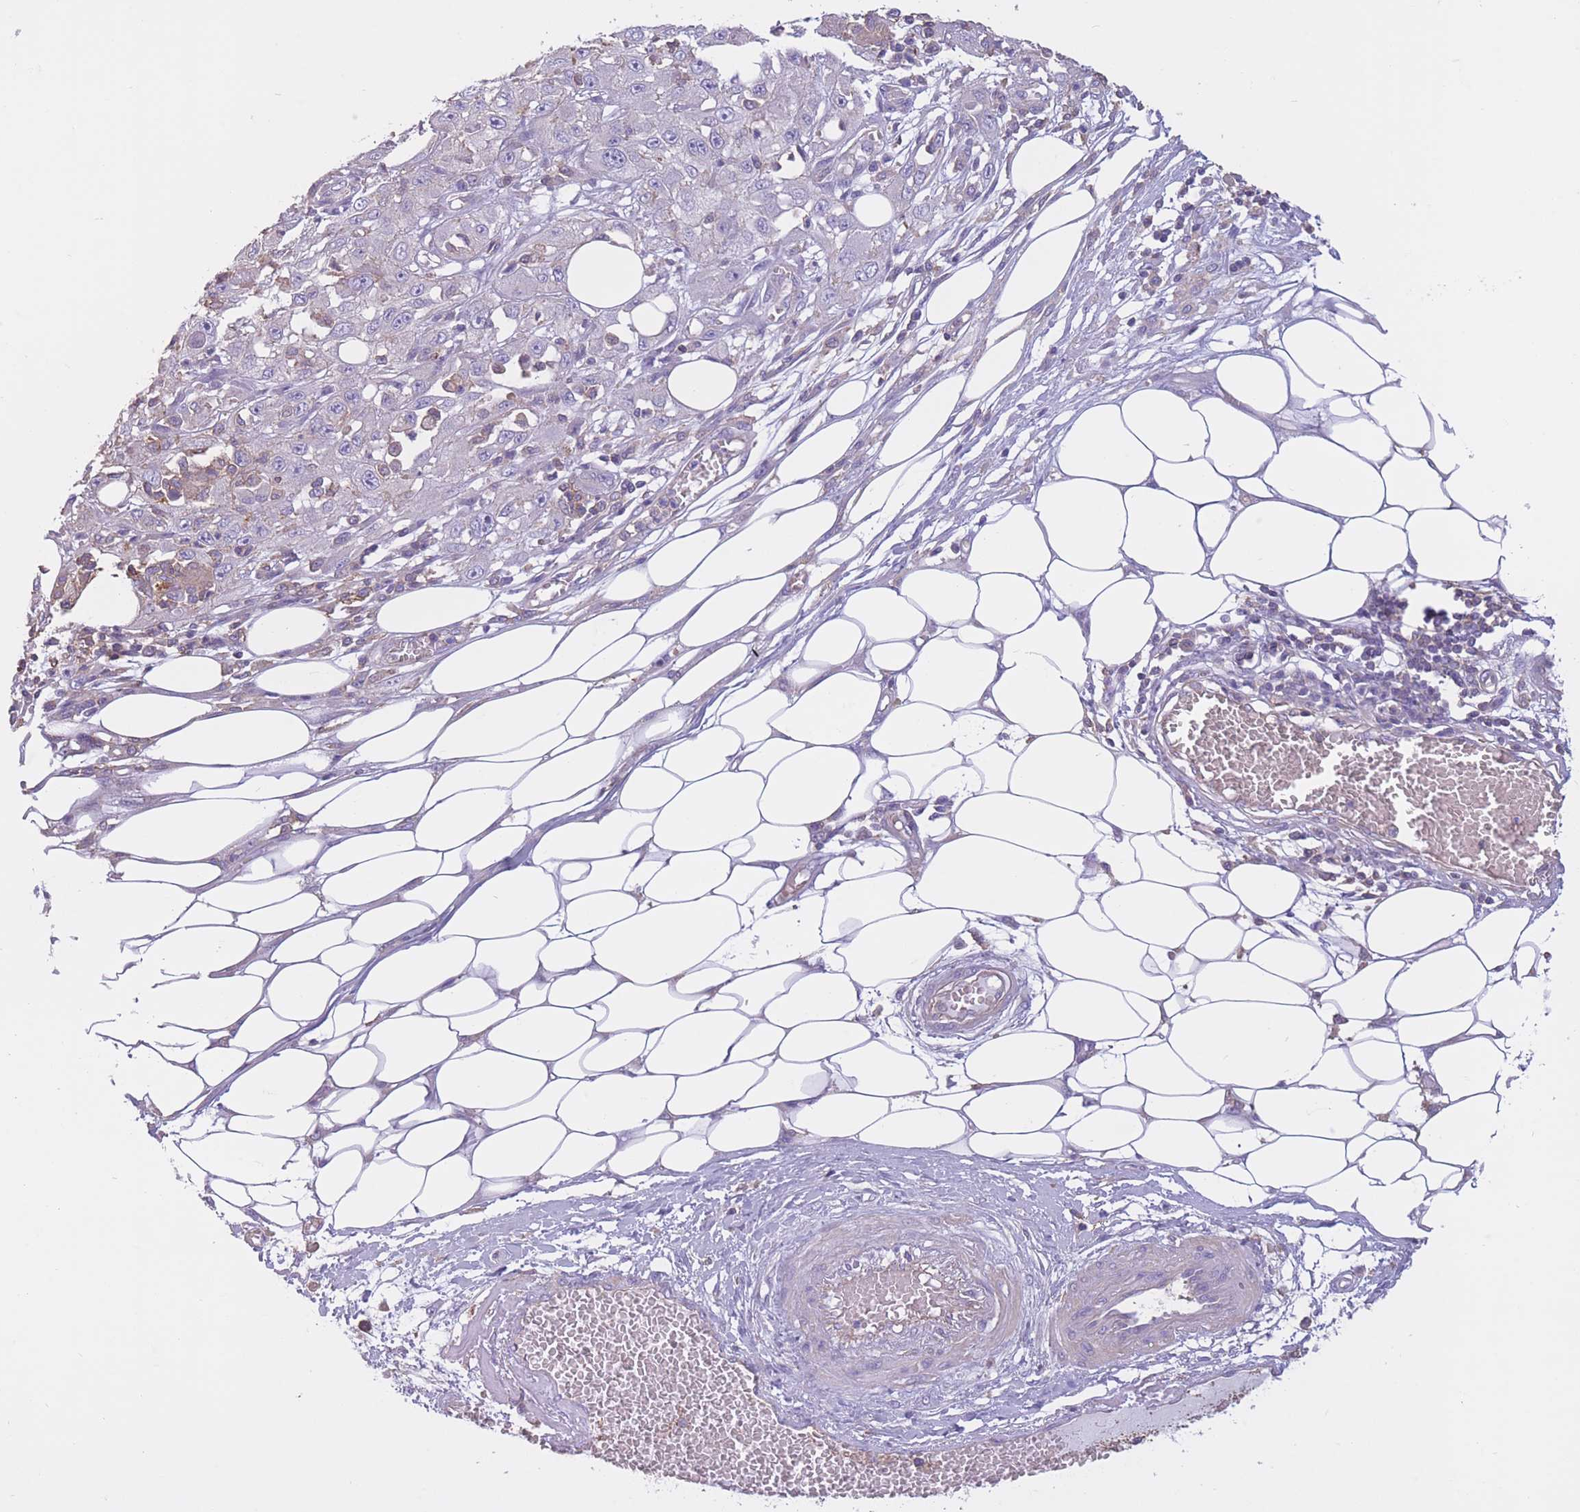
{"staining": {"intensity": "negative", "quantity": "none", "location": "none"}, "tissue": "skin cancer", "cell_type": "Tumor cells", "image_type": "cancer", "snomed": [{"axis": "morphology", "description": "Squamous cell carcinoma, NOS"}, {"axis": "morphology", "description": "Squamous cell carcinoma, metastatic, NOS"}, {"axis": "topography", "description": "Skin"}, {"axis": "topography", "description": "Lymph node"}], "caption": "An IHC photomicrograph of skin cancer (squamous cell carcinoma) is shown. There is no staining in tumor cells of skin cancer (squamous cell carcinoma). (DAB (3,3'-diaminobenzidine) immunohistochemistry (IHC) with hematoxylin counter stain).", "gene": "PDHA1", "patient": {"sex": "male", "age": 75}}